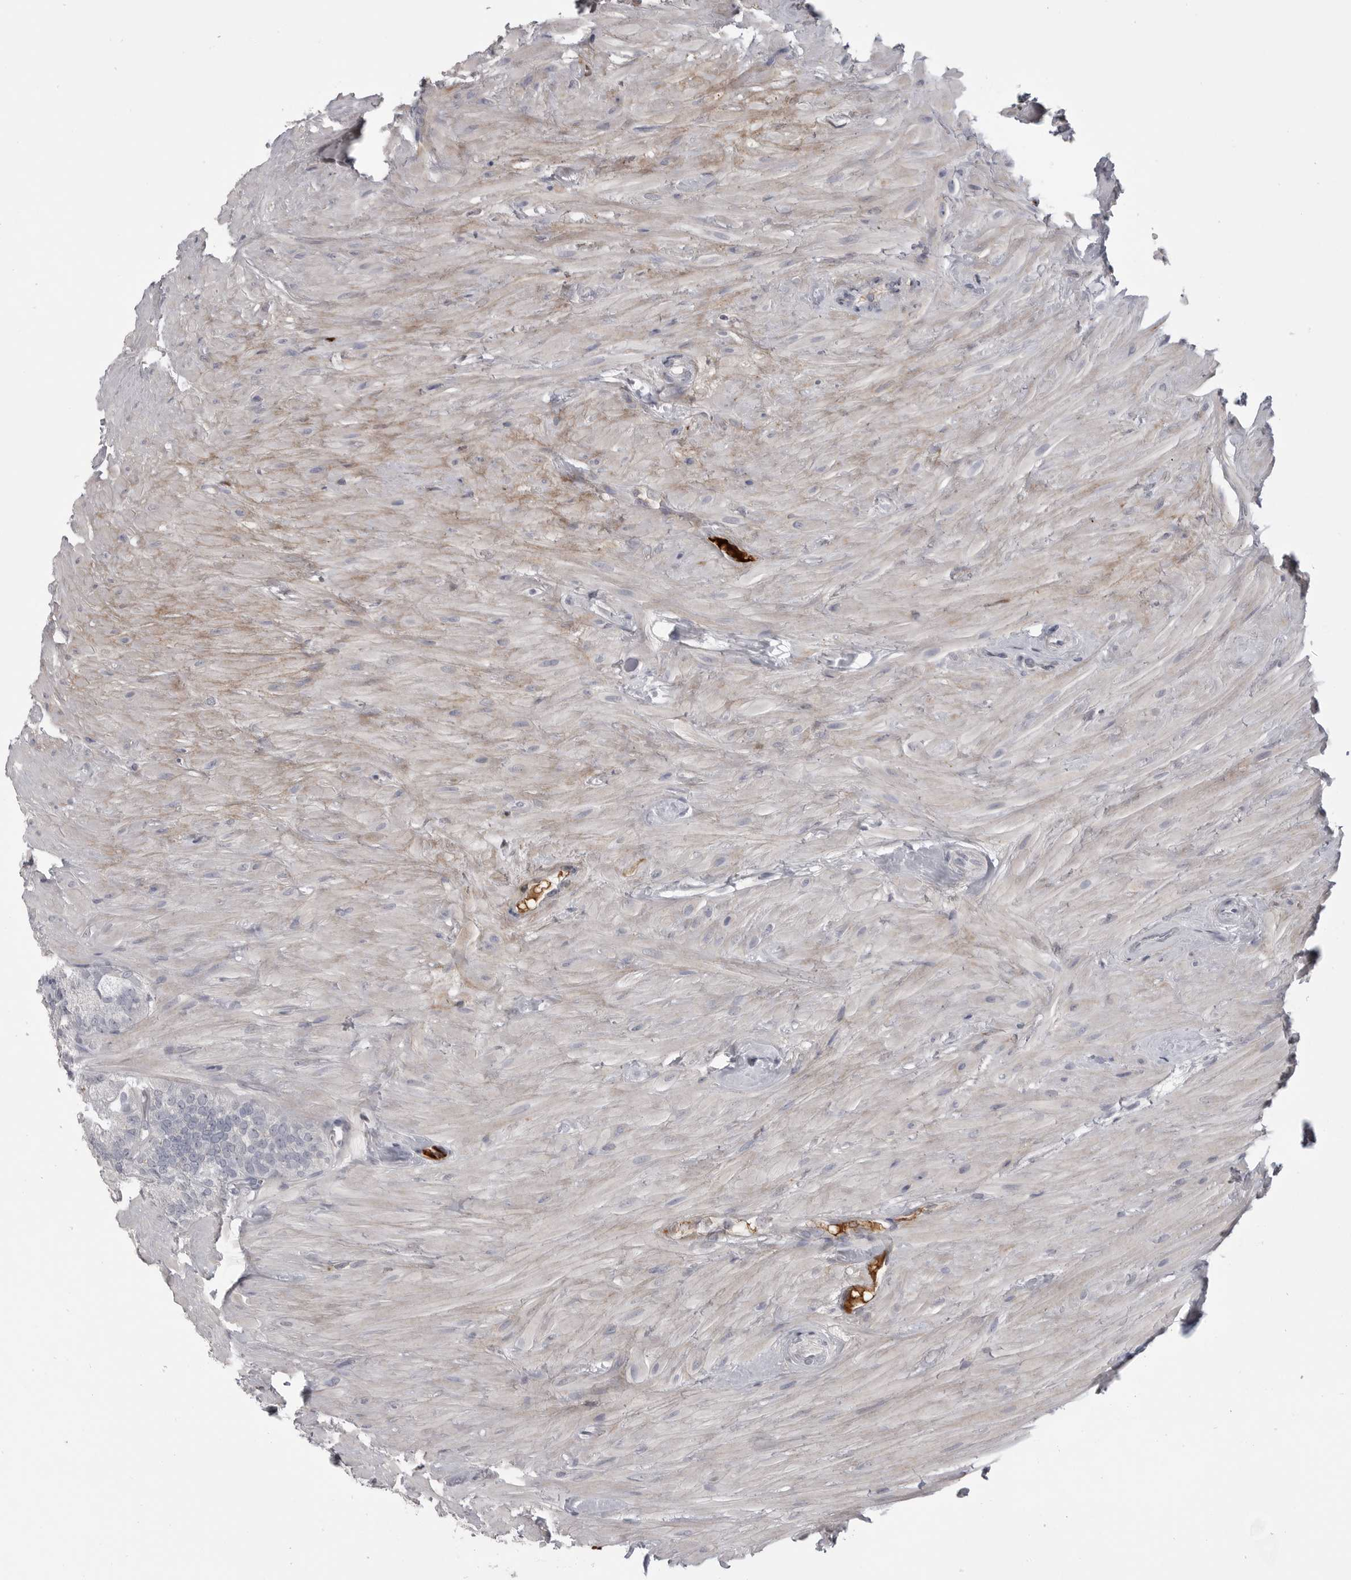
{"staining": {"intensity": "negative", "quantity": "none", "location": "none"}, "tissue": "seminal vesicle", "cell_type": "Glandular cells", "image_type": "normal", "snomed": [{"axis": "morphology", "description": "Normal tissue, NOS"}, {"axis": "topography", "description": "Seminal veicle"}], "caption": "Glandular cells show no significant protein expression in unremarkable seminal vesicle.", "gene": "SERPING1", "patient": {"sex": "male", "age": 80}}